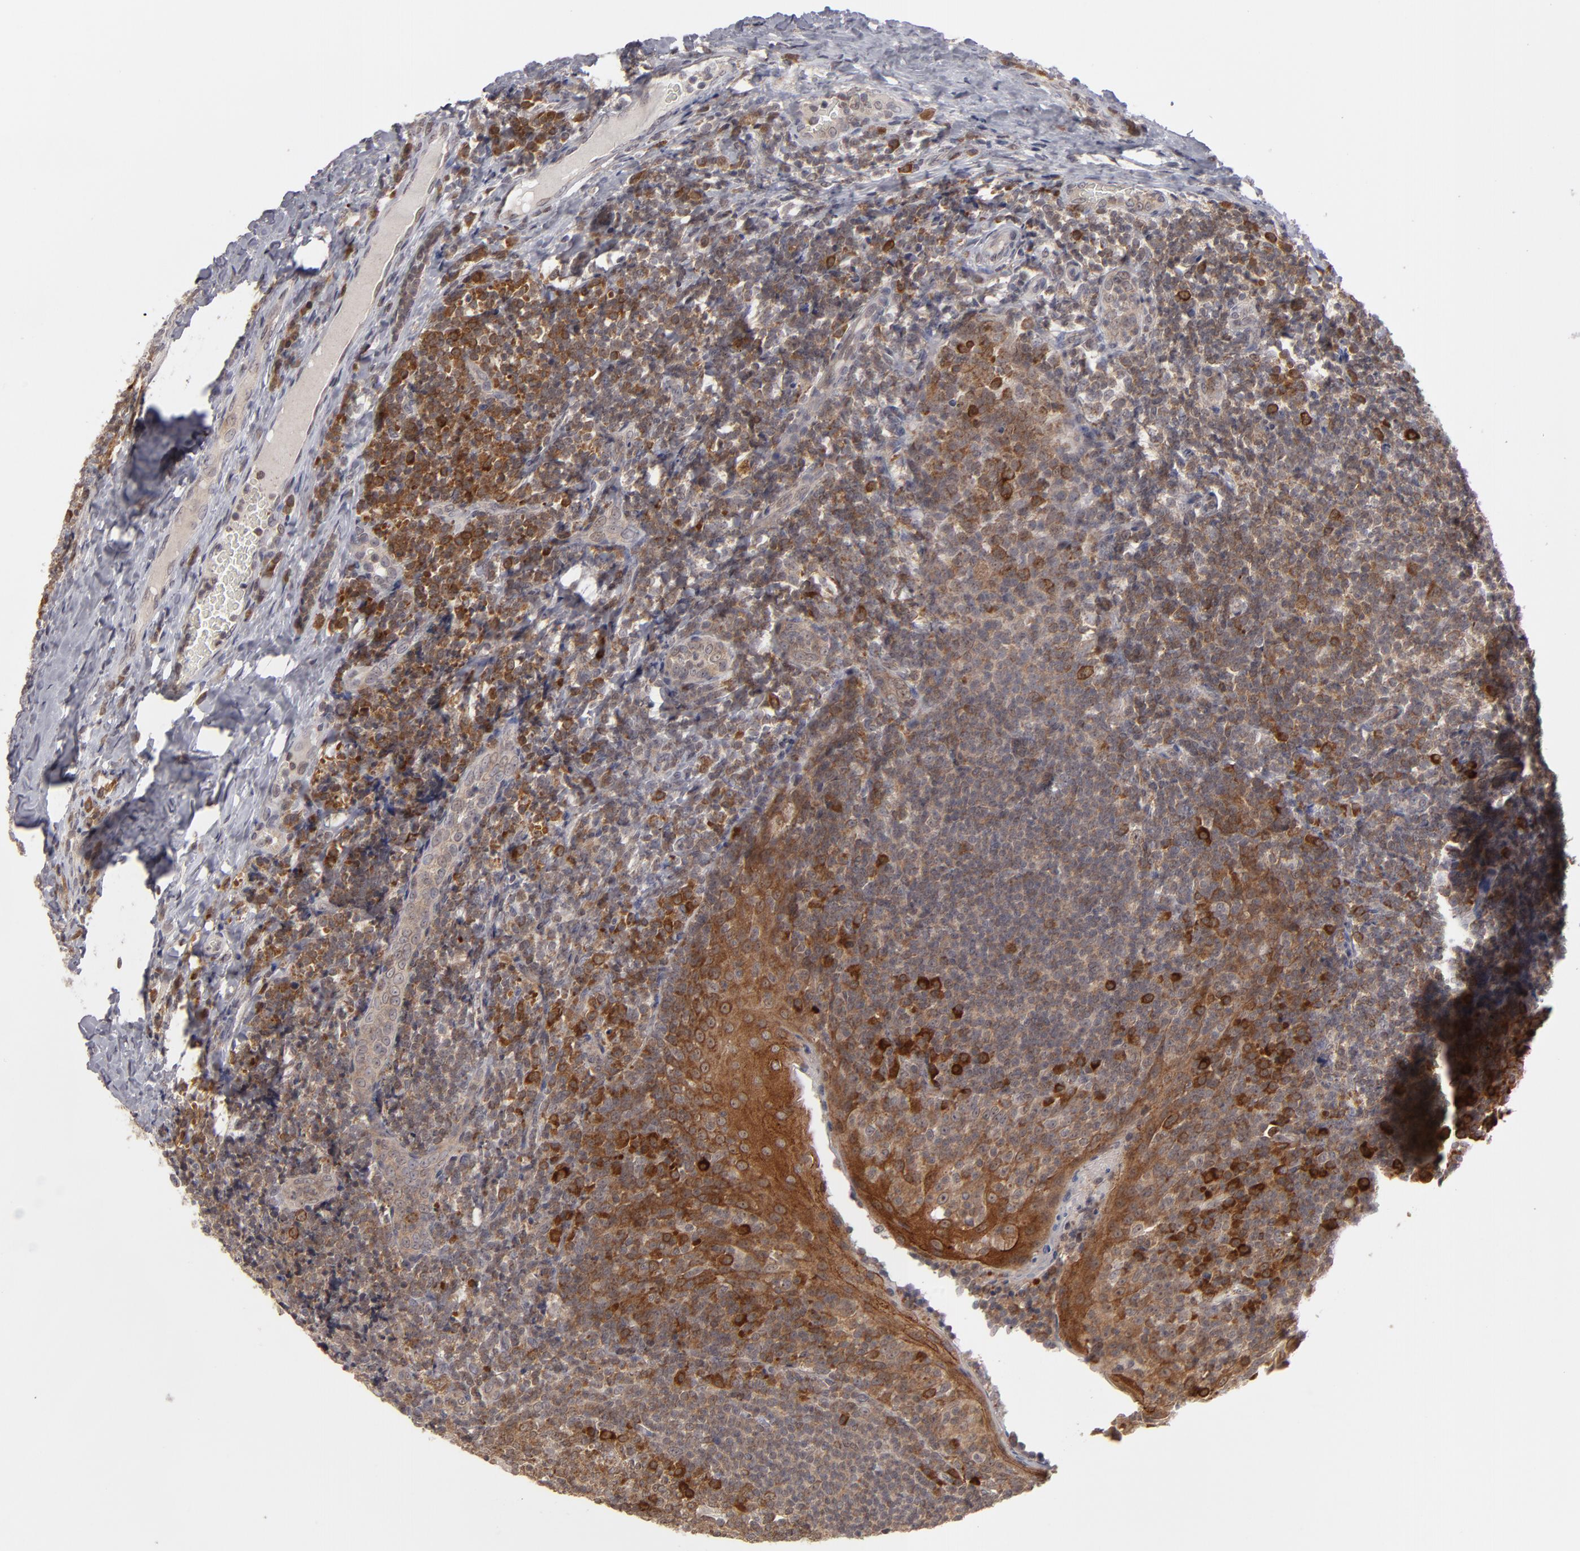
{"staining": {"intensity": "moderate", "quantity": ">75%", "location": "cytoplasmic/membranous"}, "tissue": "tonsil", "cell_type": "Germinal center cells", "image_type": "normal", "snomed": [{"axis": "morphology", "description": "Normal tissue, NOS"}, {"axis": "topography", "description": "Tonsil"}], "caption": "Immunohistochemical staining of benign human tonsil demonstrates medium levels of moderate cytoplasmic/membranous positivity in approximately >75% of germinal center cells.", "gene": "GLCCI1", "patient": {"sex": "male", "age": 31}}